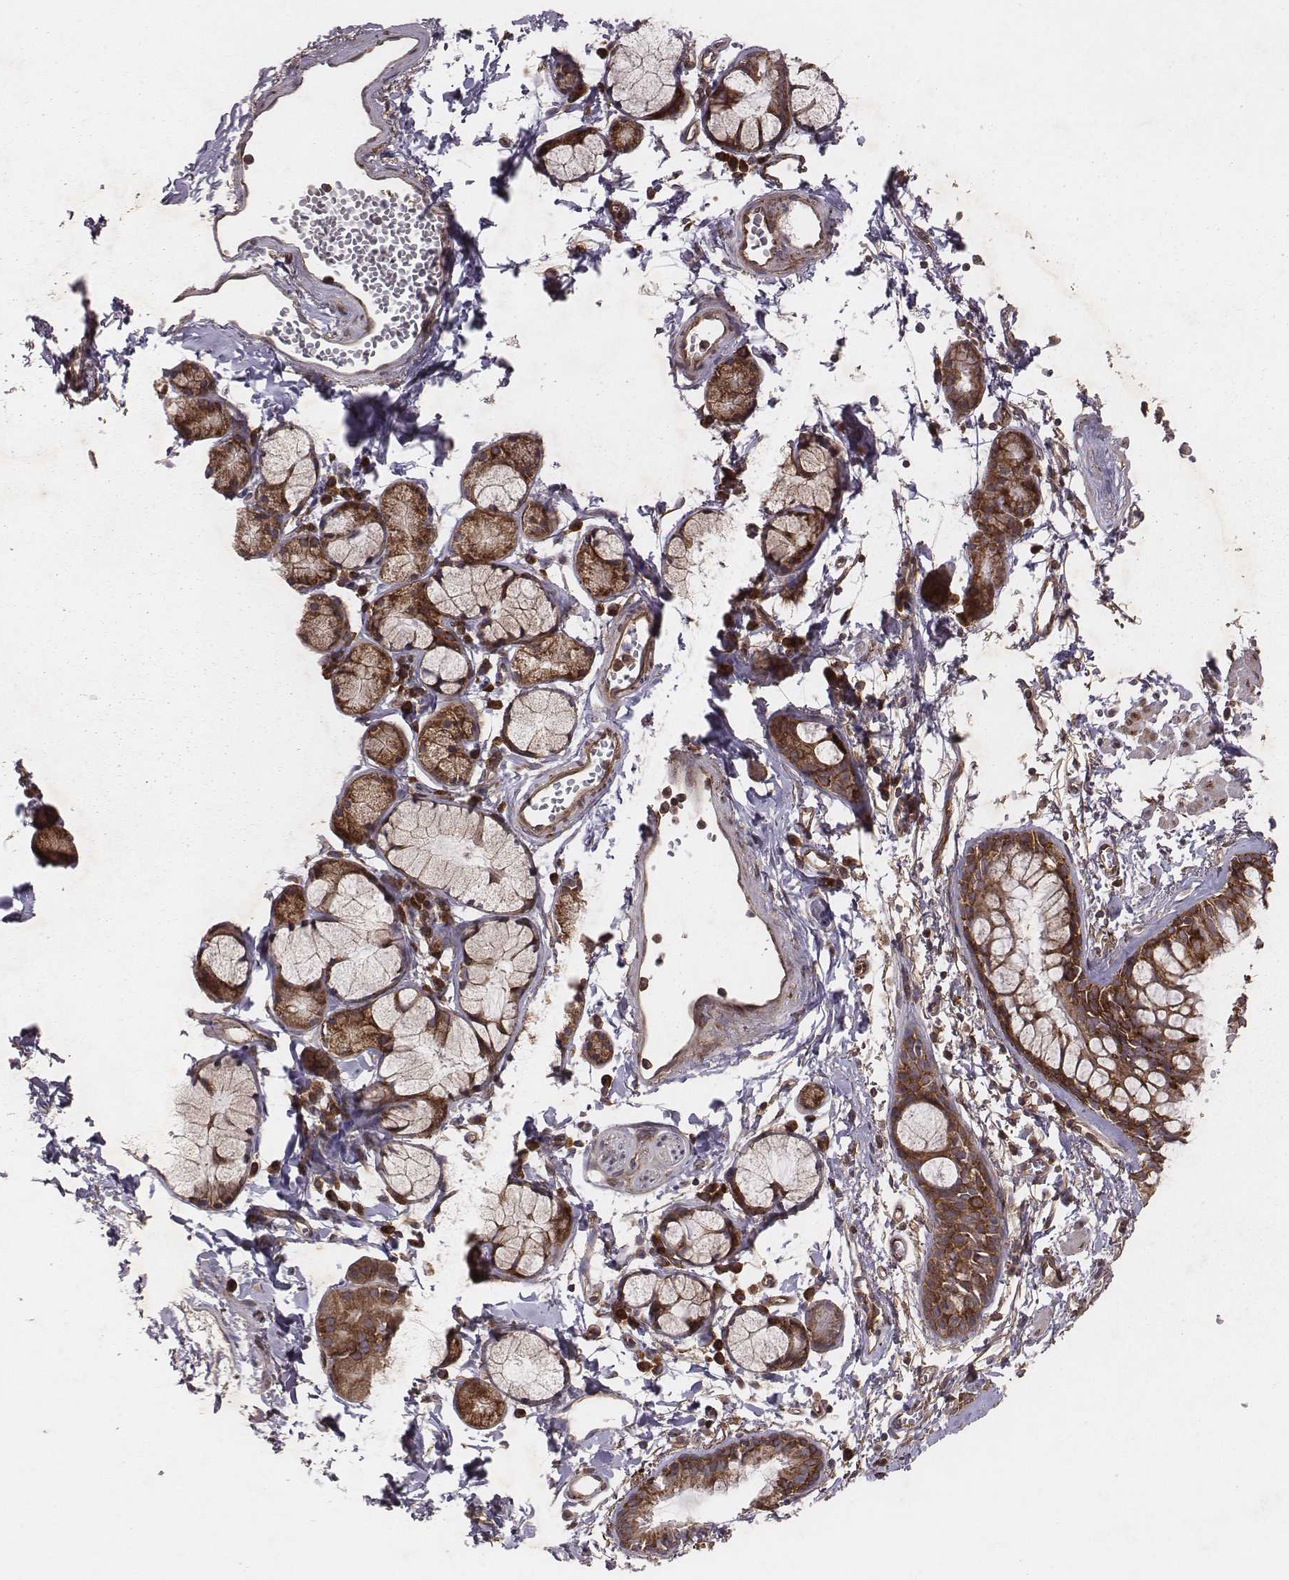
{"staining": {"intensity": "strong", "quantity": ">75%", "location": "cytoplasmic/membranous"}, "tissue": "bronchus", "cell_type": "Respiratory epithelial cells", "image_type": "normal", "snomed": [{"axis": "morphology", "description": "Normal tissue, NOS"}, {"axis": "topography", "description": "Cartilage tissue"}, {"axis": "topography", "description": "Bronchus"}], "caption": "The histopathology image reveals immunohistochemical staining of normal bronchus. There is strong cytoplasmic/membranous positivity is identified in about >75% of respiratory epithelial cells. (IHC, brightfield microscopy, high magnification).", "gene": "TXLNA", "patient": {"sex": "female", "age": 59}}